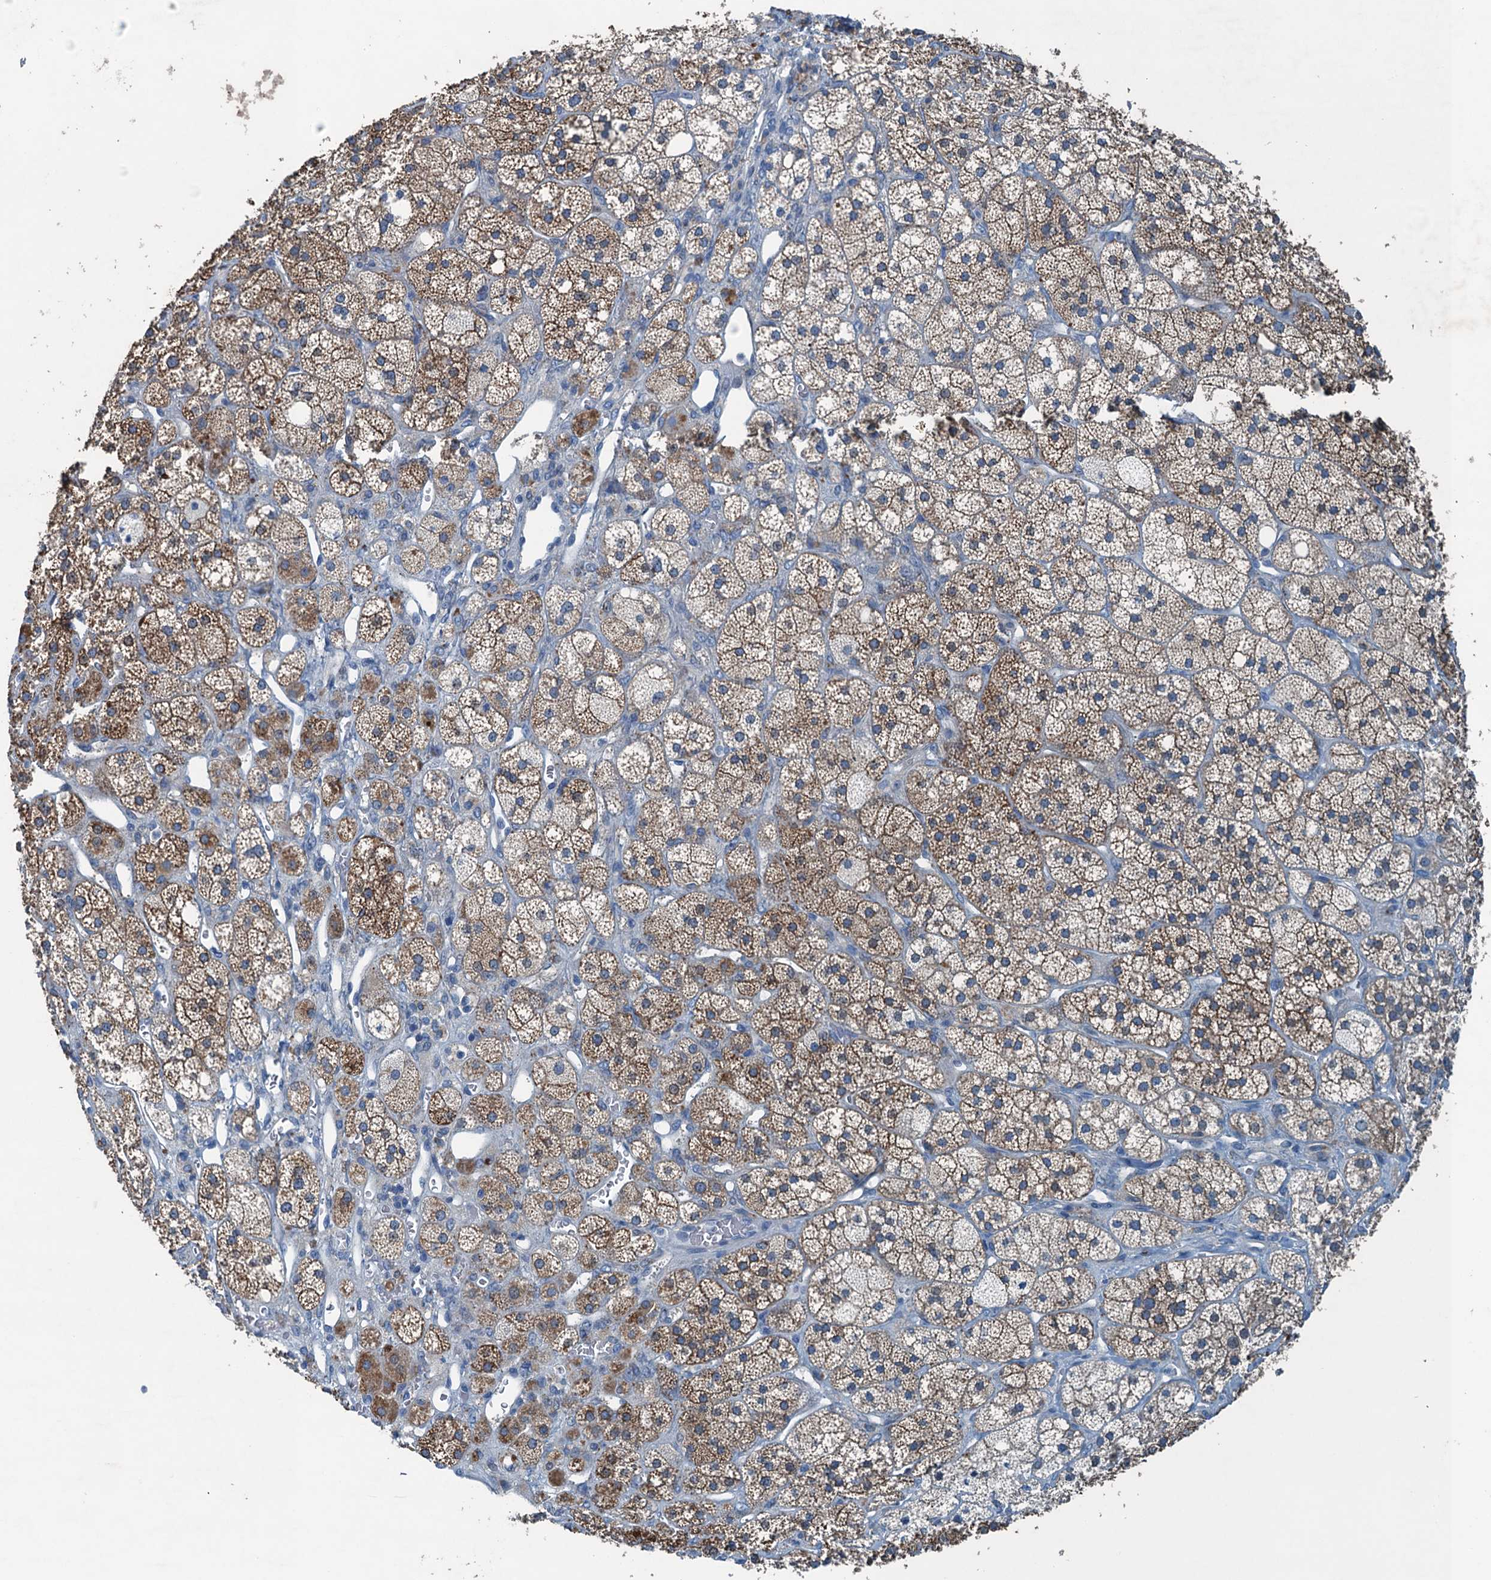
{"staining": {"intensity": "strong", "quantity": "25%-75%", "location": "cytoplasmic/membranous"}, "tissue": "adrenal gland", "cell_type": "Glandular cells", "image_type": "normal", "snomed": [{"axis": "morphology", "description": "Normal tissue, NOS"}, {"axis": "topography", "description": "Adrenal gland"}], "caption": "Immunohistochemical staining of unremarkable human adrenal gland exhibits 25%-75% levels of strong cytoplasmic/membranous protein staining in about 25%-75% of glandular cells. (Brightfield microscopy of DAB IHC at high magnification).", "gene": "CBLIF", "patient": {"sex": "male", "age": 61}}